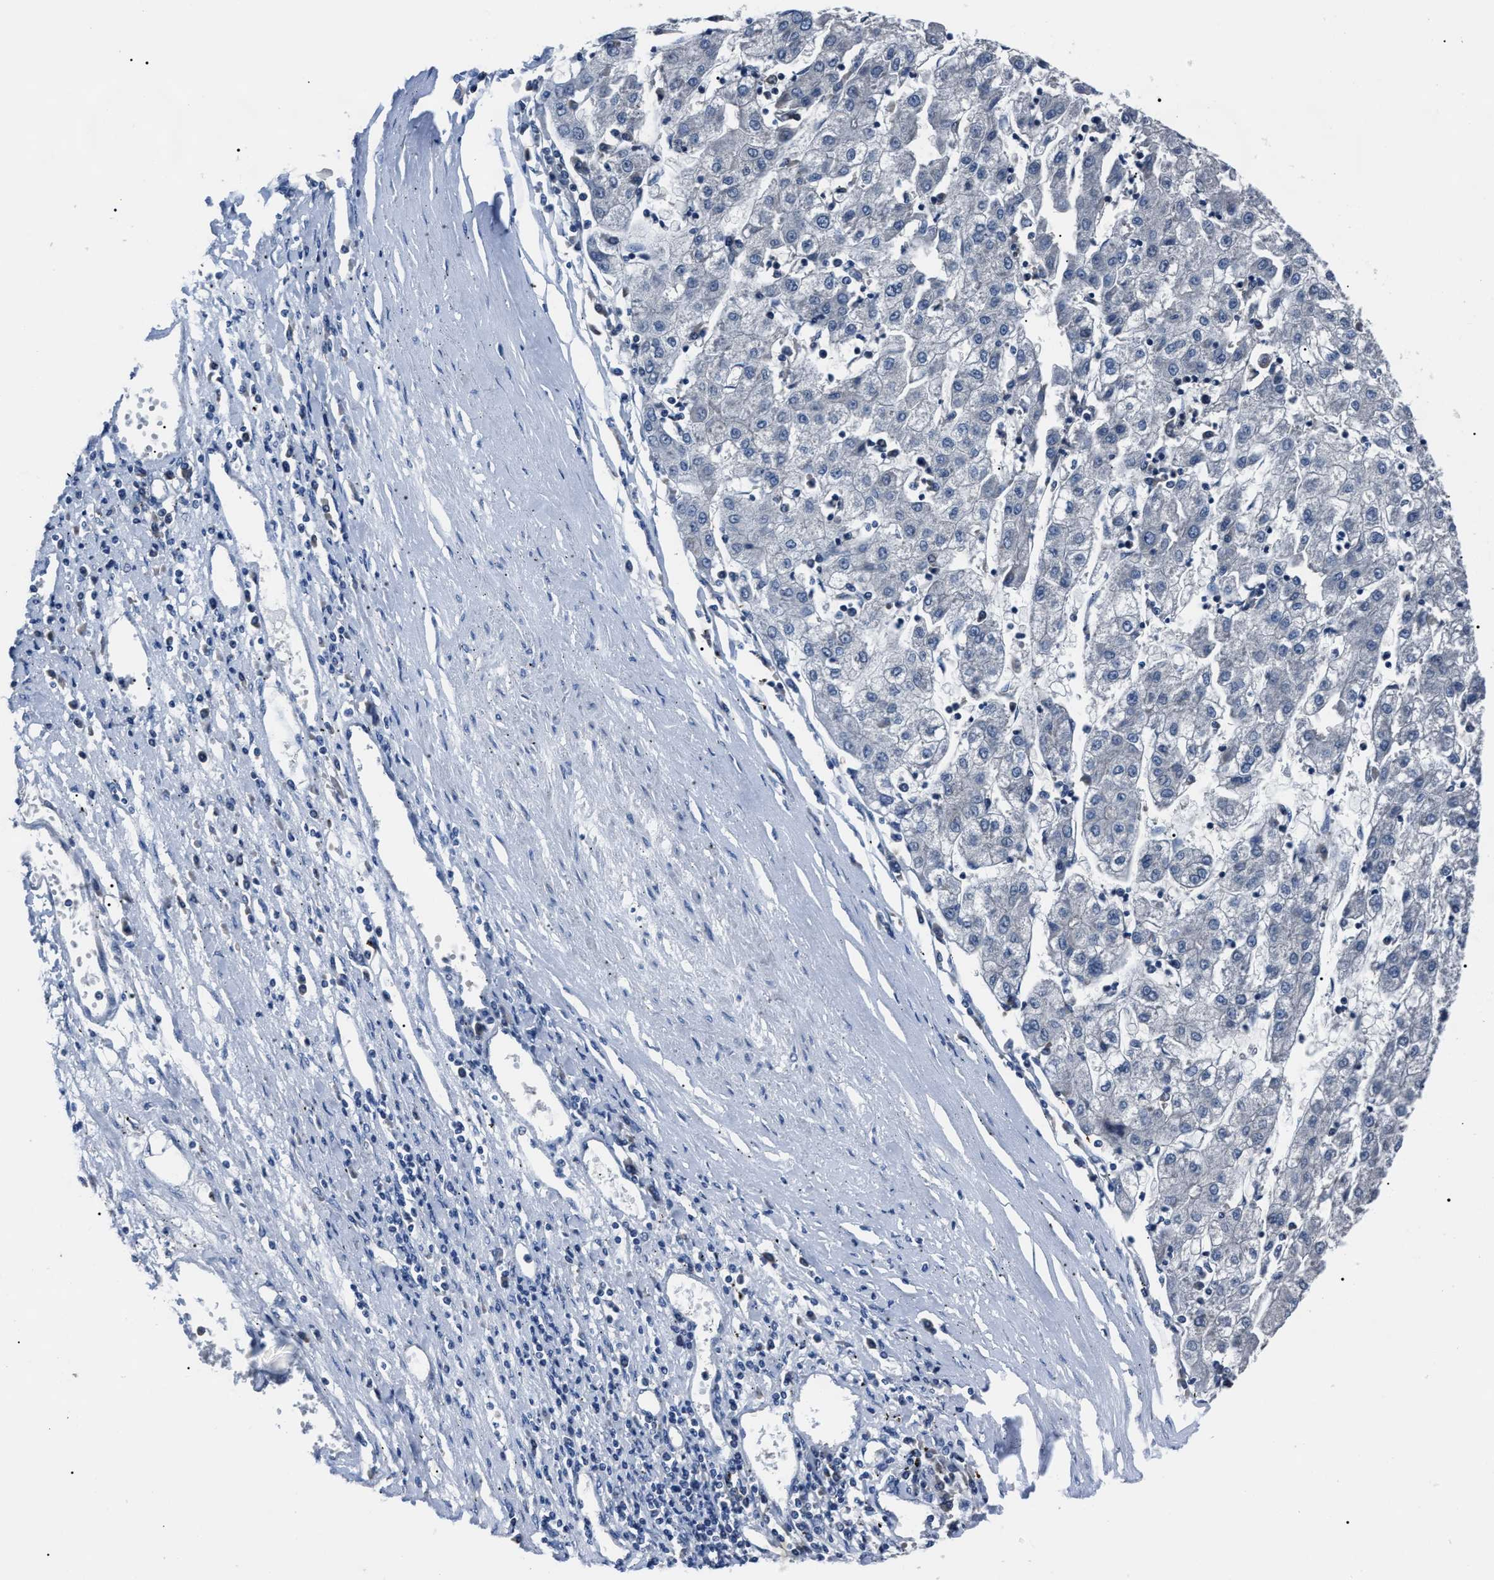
{"staining": {"intensity": "negative", "quantity": "none", "location": "none"}, "tissue": "liver cancer", "cell_type": "Tumor cells", "image_type": "cancer", "snomed": [{"axis": "morphology", "description": "Carcinoma, Hepatocellular, NOS"}, {"axis": "topography", "description": "Liver"}], "caption": "Immunohistochemistry image of hepatocellular carcinoma (liver) stained for a protein (brown), which shows no expression in tumor cells. (DAB (3,3'-diaminobenzidine) immunohistochemistry with hematoxylin counter stain).", "gene": "LRWD1", "patient": {"sex": "male", "age": 72}}